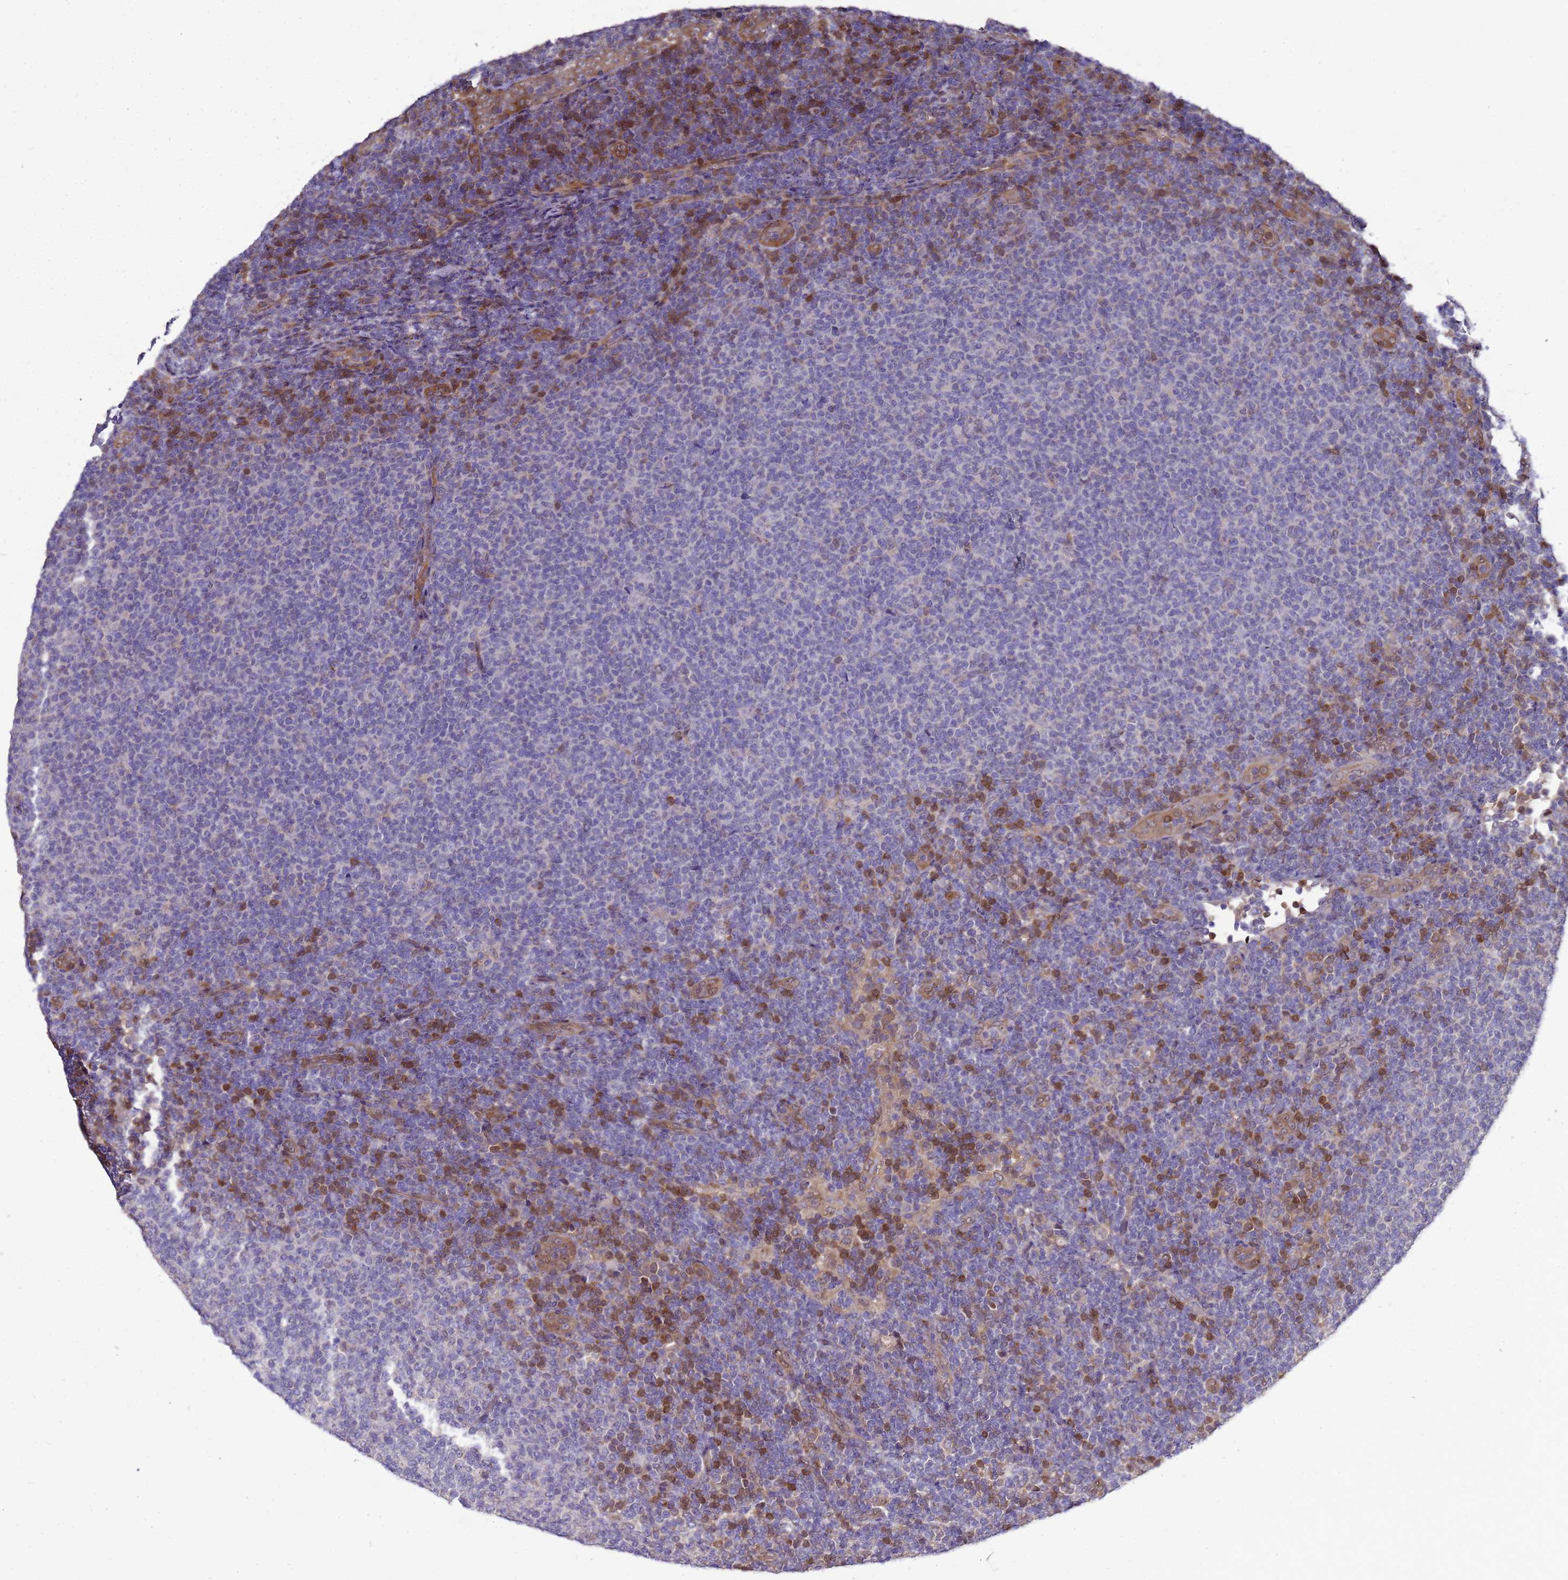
{"staining": {"intensity": "strong", "quantity": "<25%", "location": "cytoplasmic/membranous,nuclear"}, "tissue": "lymphoma", "cell_type": "Tumor cells", "image_type": "cancer", "snomed": [{"axis": "morphology", "description": "Malignant lymphoma, non-Hodgkin's type, Low grade"}, {"axis": "topography", "description": "Lymph node"}], "caption": "Human lymphoma stained for a protein (brown) demonstrates strong cytoplasmic/membranous and nuclear positive staining in approximately <25% of tumor cells.", "gene": "EIF4EBP3", "patient": {"sex": "male", "age": 66}}